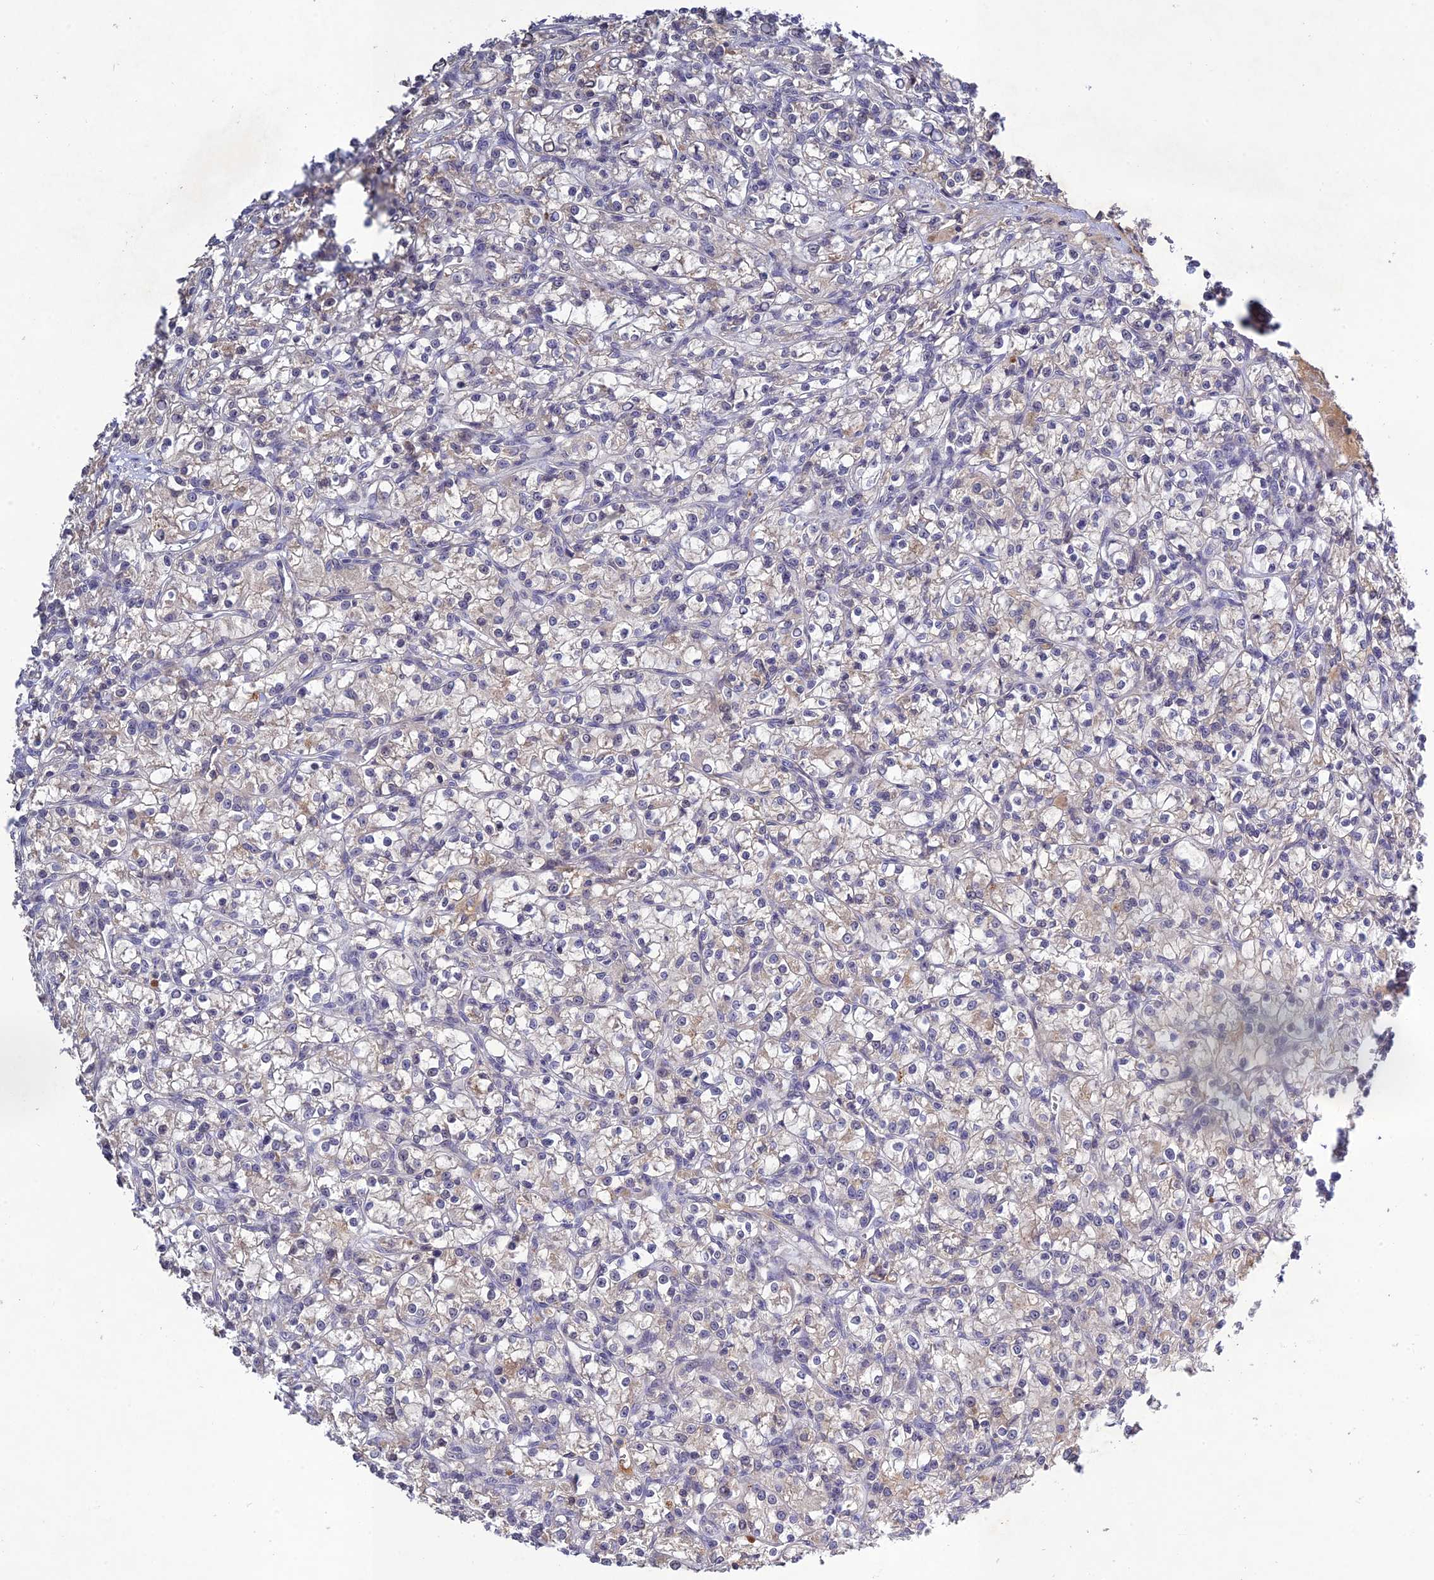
{"staining": {"intensity": "negative", "quantity": "none", "location": "none"}, "tissue": "renal cancer", "cell_type": "Tumor cells", "image_type": "cancer", "snomed": [{"axis": "morphology", "description": "Adenocarcinoma, NOS"}, {"axis": "topography", "description": "Kidney"}], "caption": "DAB immunohistochemical staining of renal adenocarcinoma shows no significant staining in tumor cells.", "gene": "CHST5", "patient": {"sex": "female", "age": 59}}